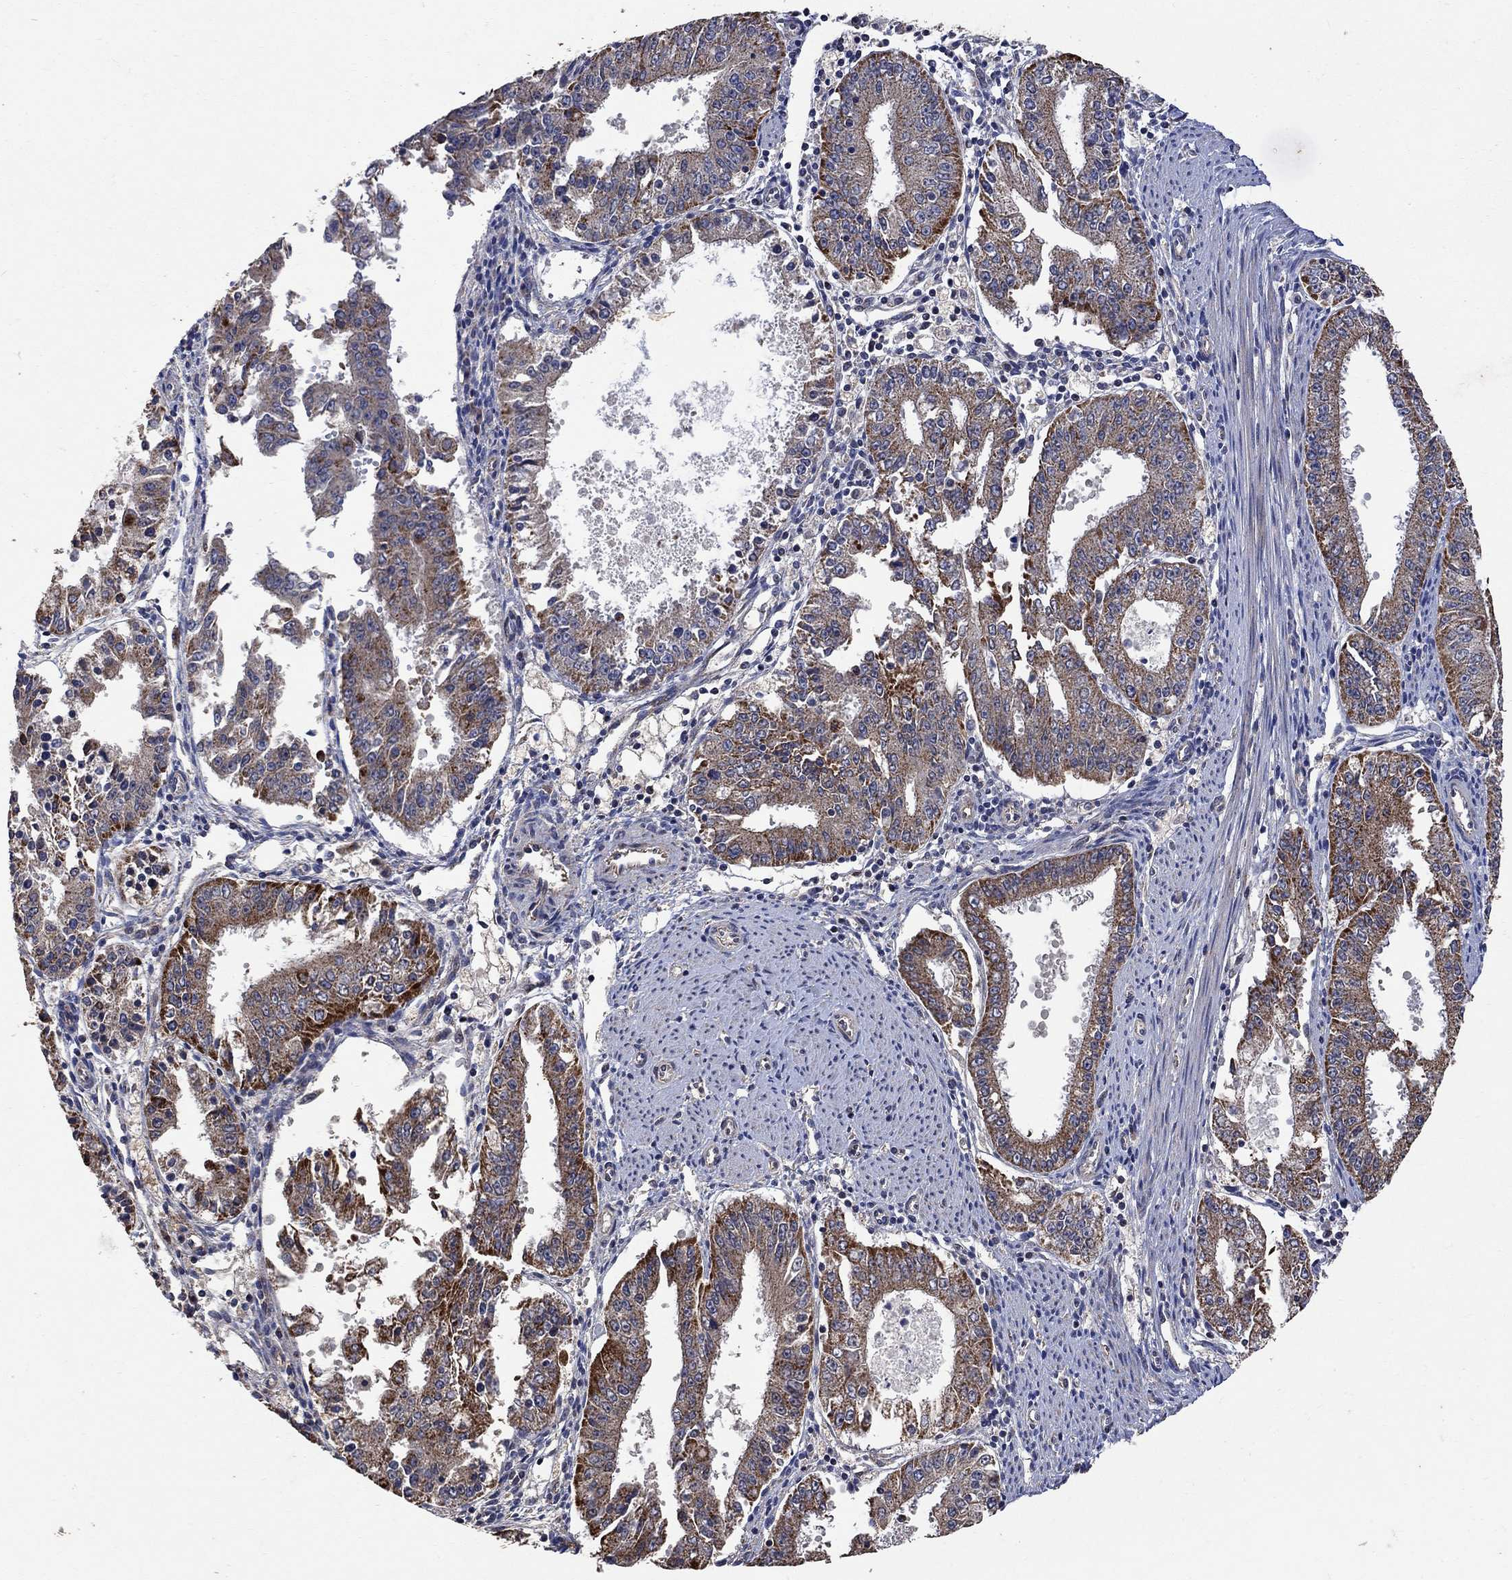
{"staining": {"intensity": "strong", "quantity": "25%-75%", "location": "cytoplasmic/membranous"}, "tissue": "ovarian cancer", "cell_type": "Tumor cells", "image_type": "cancer", "snomed": [{"axis": "morphology", "description": "Carcinoma, endometroid"}, {"axis": "topography", "description": "Ovary"}], "caption": "Brown immunohistochemical staining in ovarian endometroid carcinoma shows strong cytoplasmic/membranous staining in approximately 25%-75% of tumor cells.", "gene": "ANKRA2", "patient": {"sex": "female", "age": 42}}